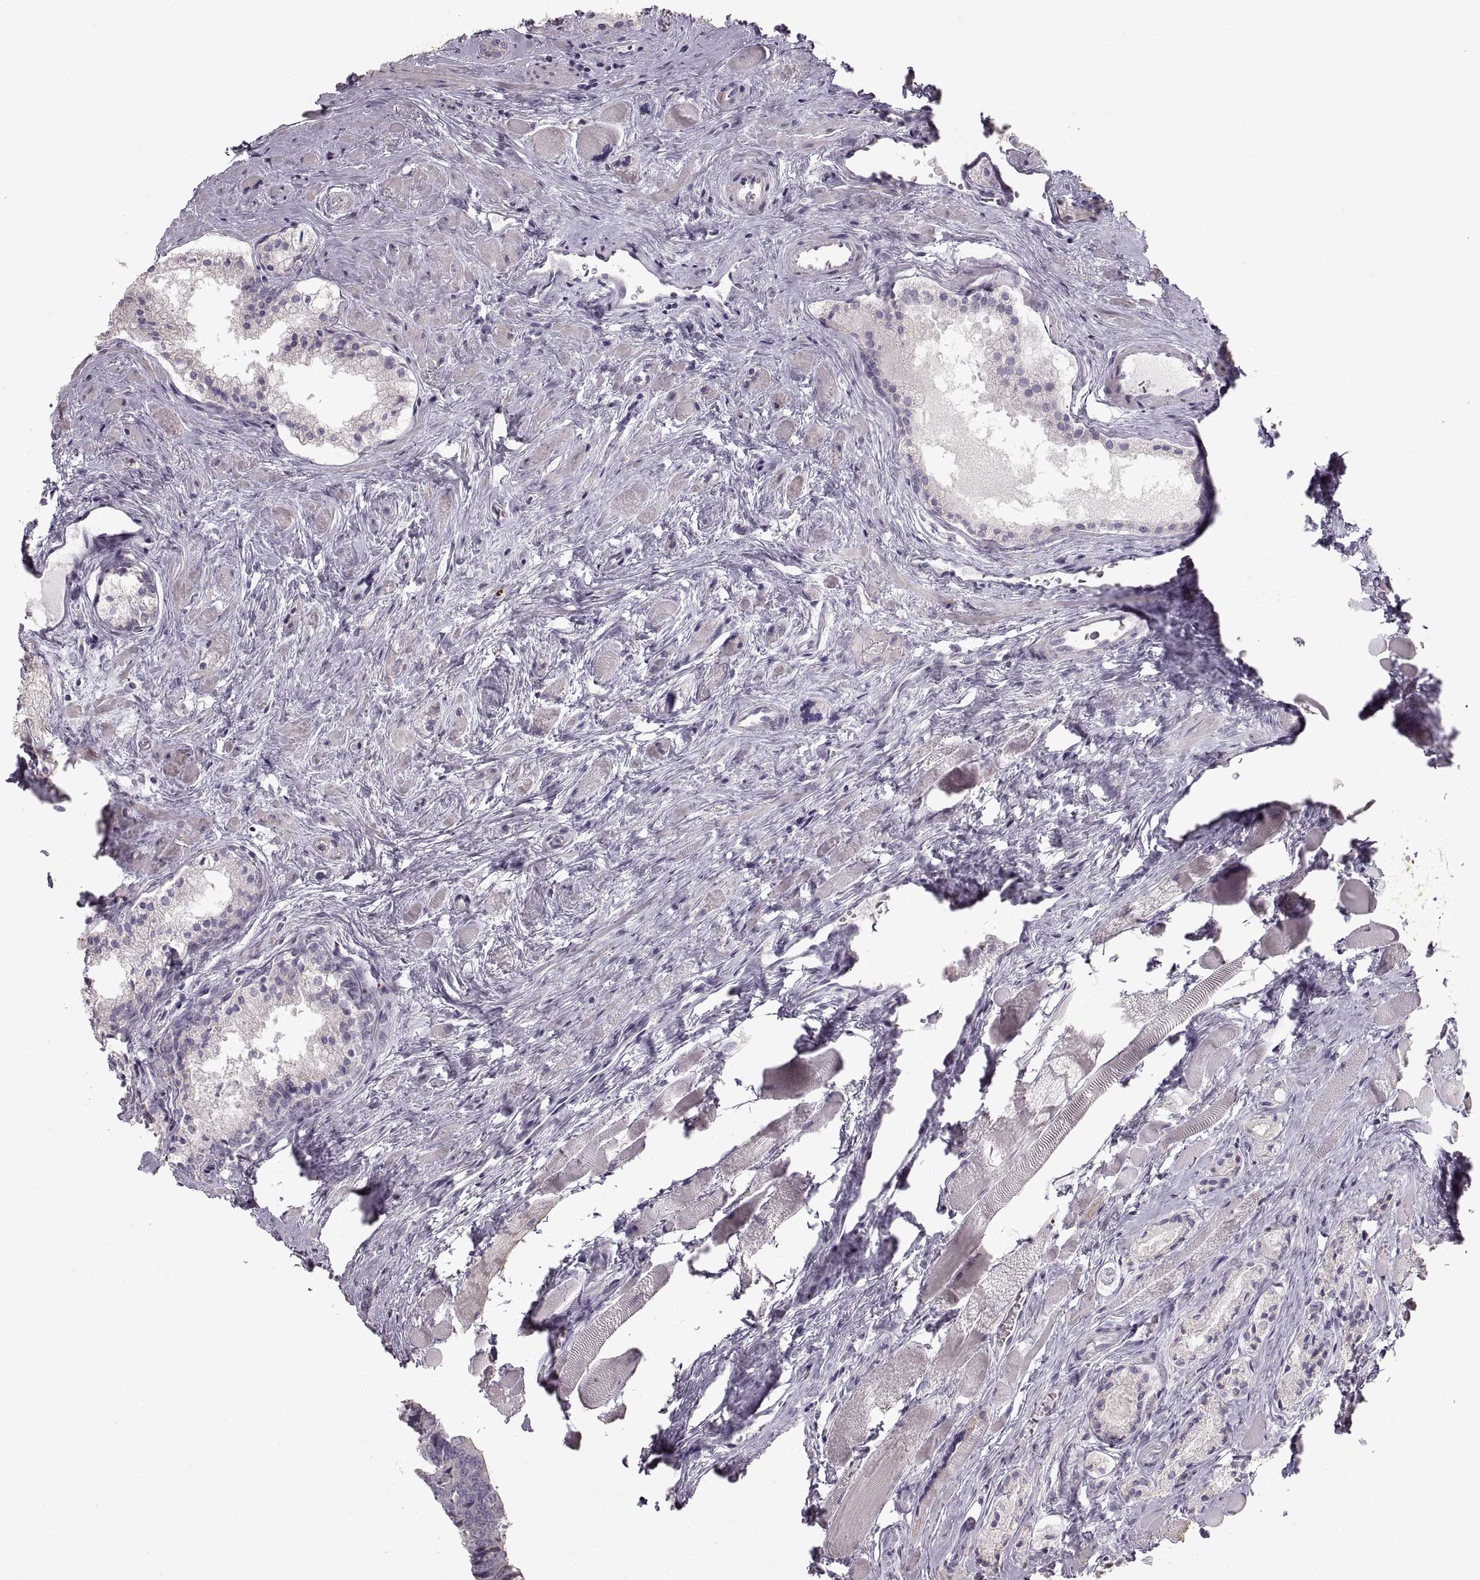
{"staining": {"intensity": "negative", "quantity": "none", "location": "none"}, "tissue": "prostate cancer", "cell_type": "Tumor cells", "image_type": "cancer", "snomed": [{"axis": "morphology", "description": "Adenocarcinoma, NOS"}, {"axis": "morphology", "description": "Adenocarcinoma, High grade"}, {"axis": "topography", "description": "Prostate"}], "caption": "Tumor cells show no significant protein positivity in adenocarcinoma (prostate).", "gene": "ZP3", "patient": {"sex": "male", "age": 62}}